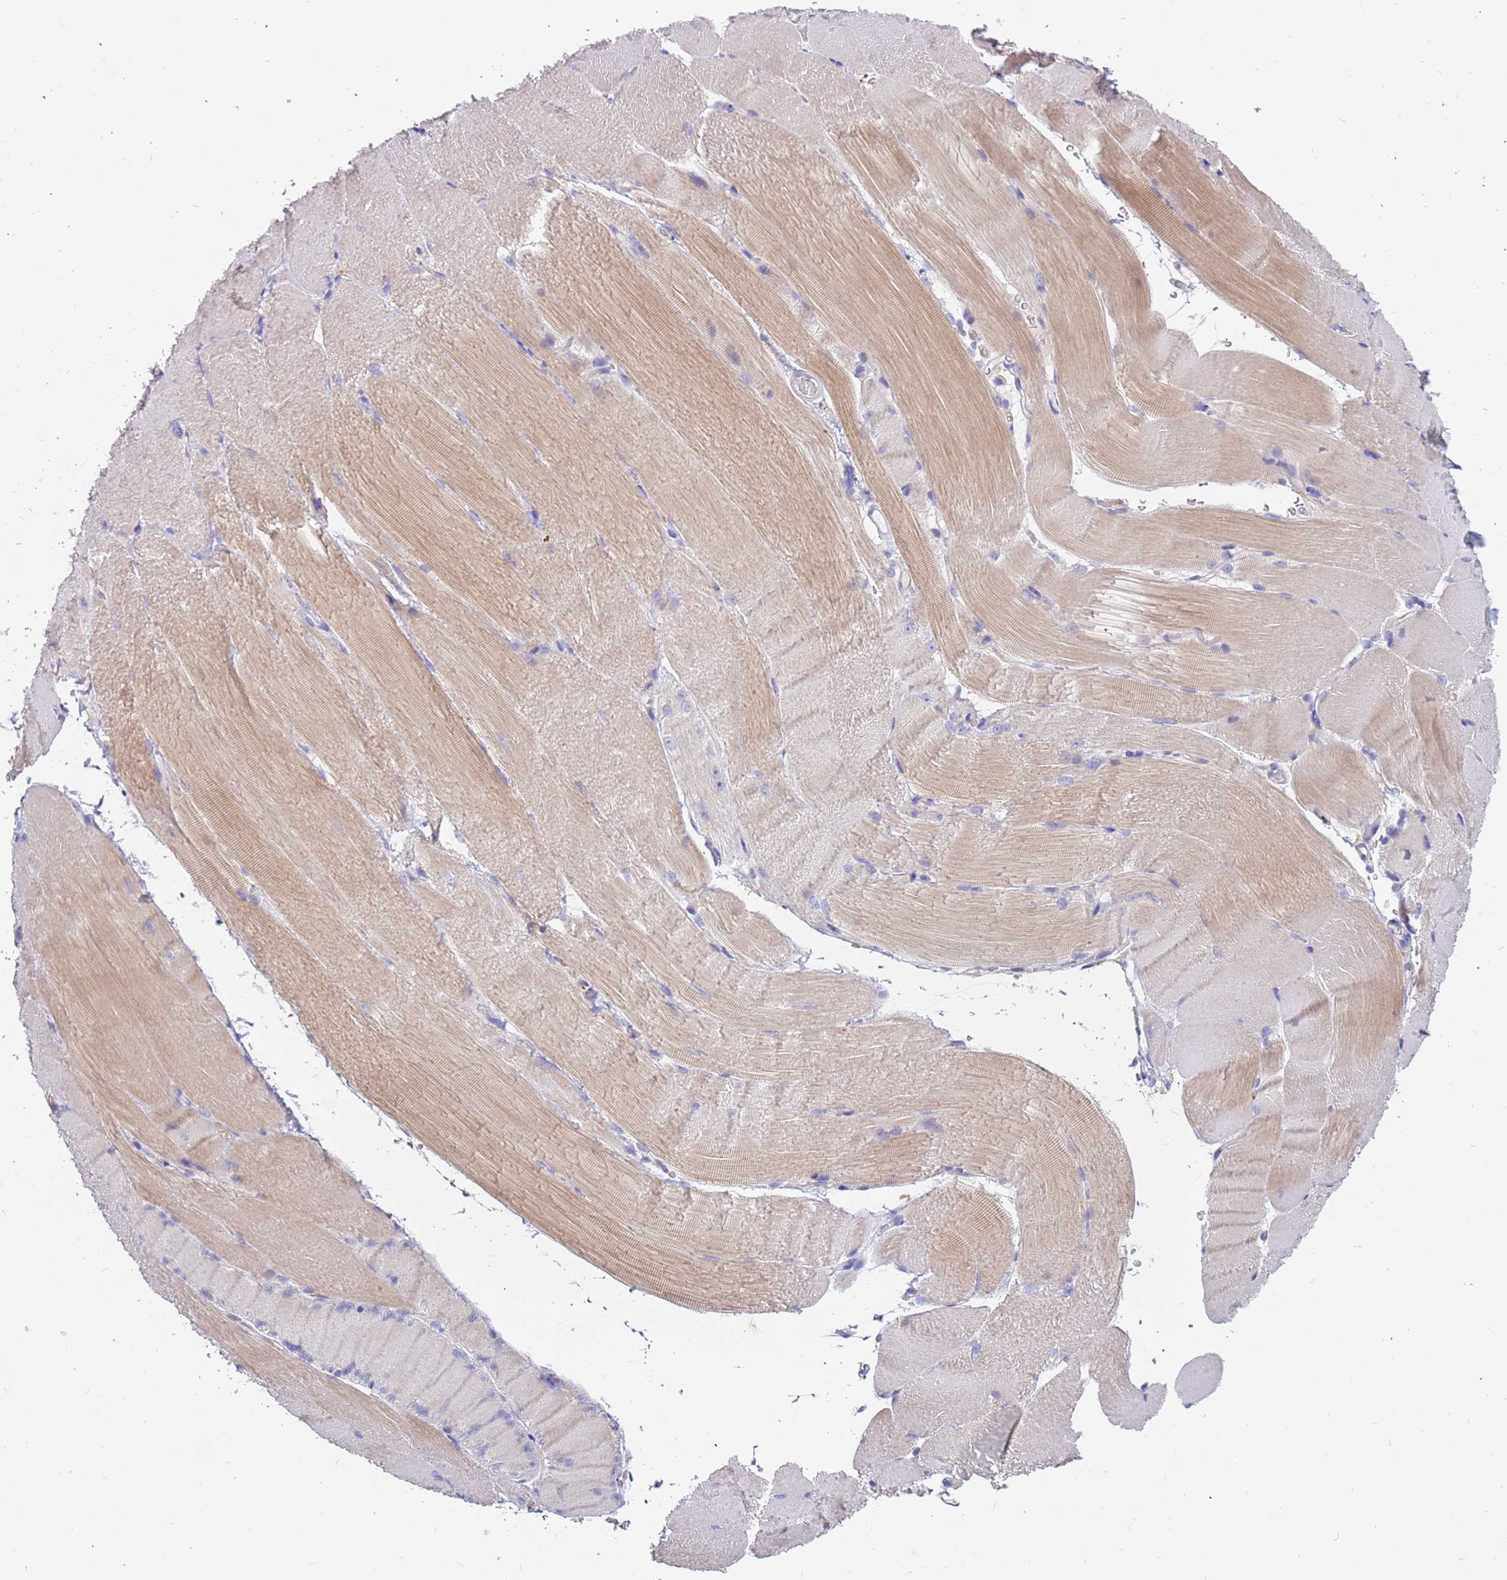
{"staining": {"intensity": "weak", "quantity": "<25%", "location": "cytoplasmic/membranous"}, "tissue": "skeletal muscle", "cell_type": "Myocytes", "image_type": "normal", "snomed": [{"axis": "morphology", "description": "Normal tissue, NOS"}, {"axis": "topography", "description": "Skeletal muscle"}, {"axis": "topography", "description": "Parathyroid gland"}], "caption": "This image is of benign skeletal muscle stained with immunohistochemistry (IHC) to label a protein in brown with the nuclei are counter-stained blue. There is no positivity in myocytes. (DAB (3,3'-diaminobenzidine) immunohistochemistry visualized using brightfield microscopy, high magnification).", "gene": "RHCG", "patient": {"sex": "female", "age": 37}}